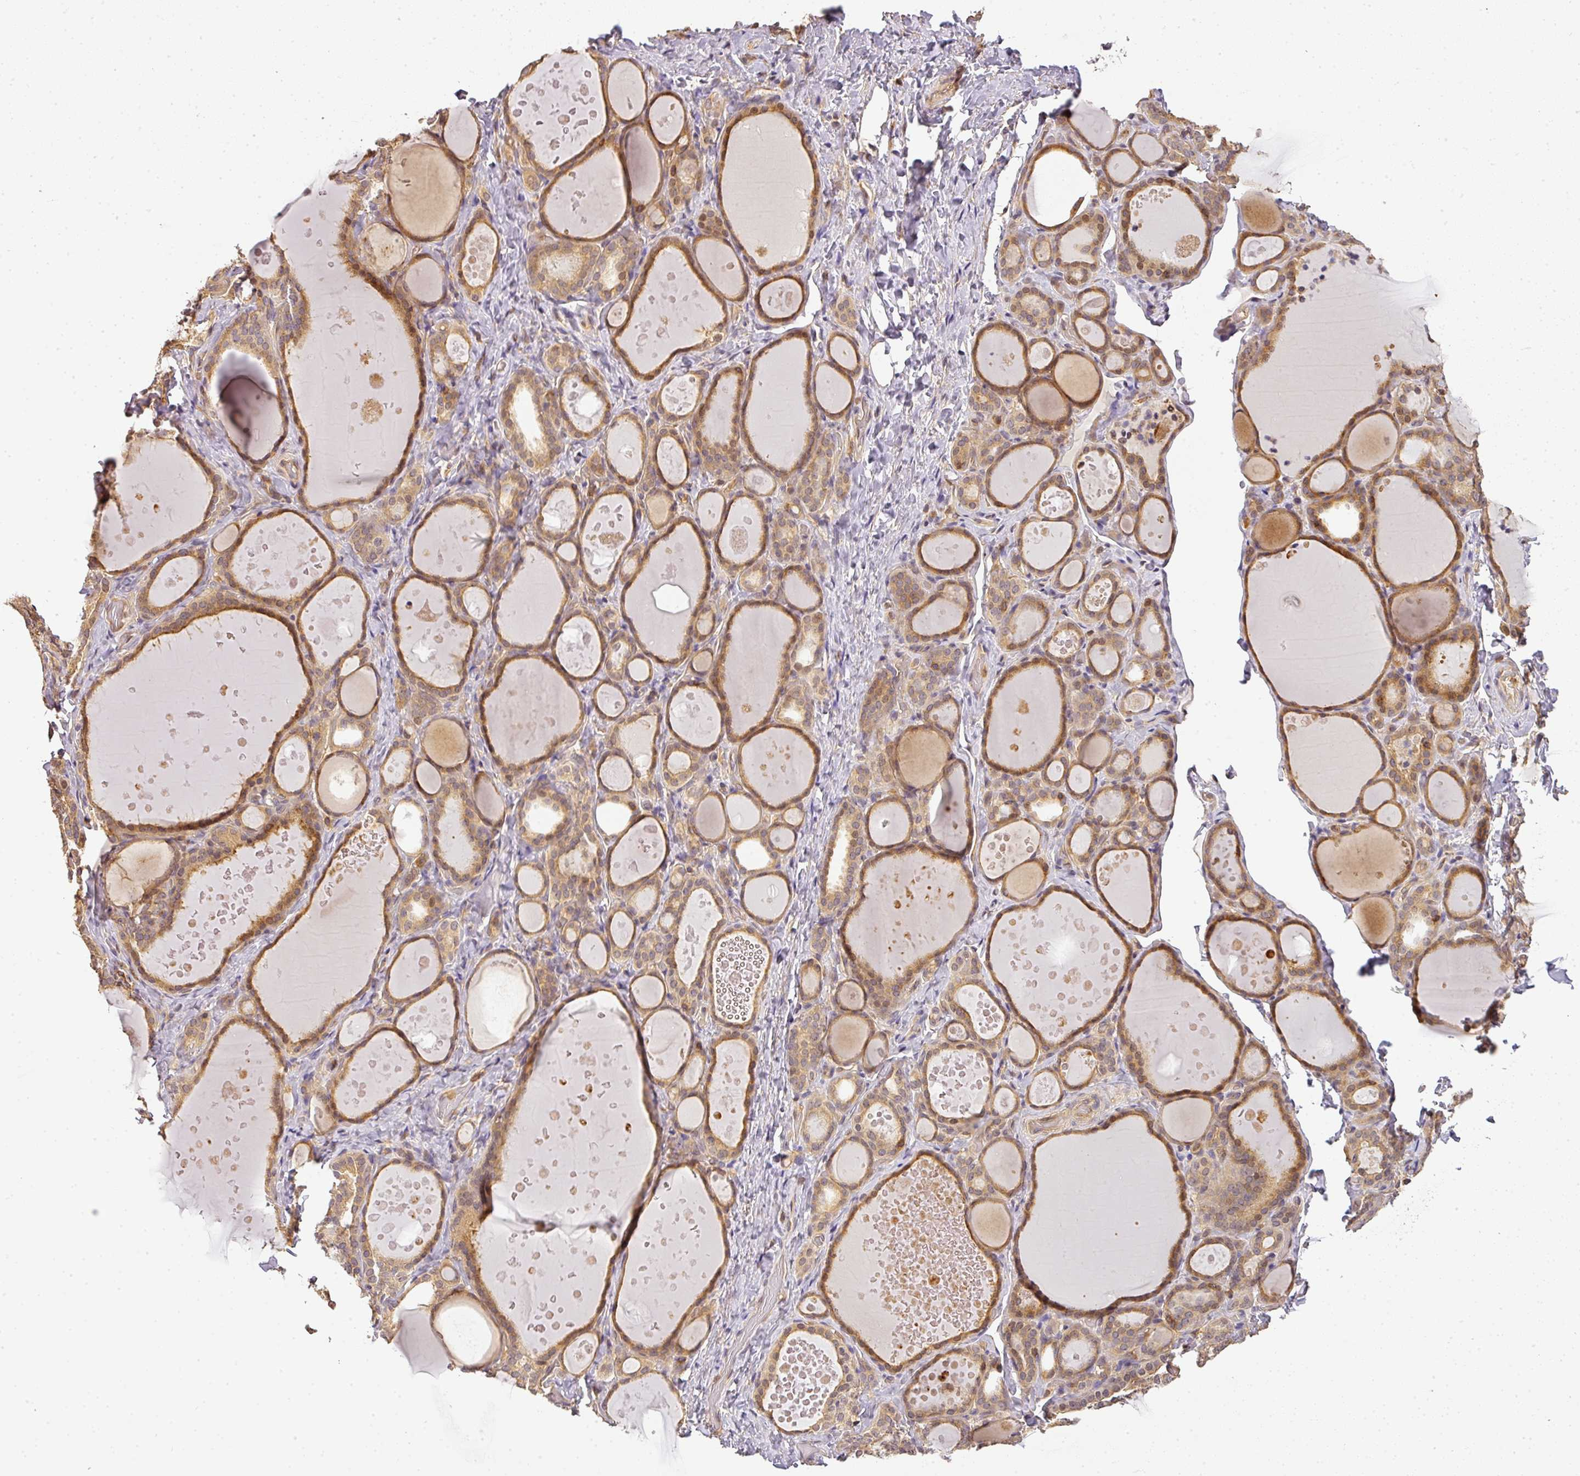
{"staining": {"intensity": "moderate", "quantity": ">75%", "location": "cytoplasmic/membranous"}, "tissue": "thyroid gland", "cell_type": "Glandular cells", "image_type": "normal", "snomed": [{"axis": "morphology", "description": "Normal tissue, NOS"}, {"axis": "topography", "description": "Thyroid gland"}], "caption": "The immunohistochemical stain highlights moderate cytoplasmic/membranous positivity in glandular cells of benign thyroid gland.", "gene": "TCL1B", "patient": {"sex": "female", "age": 46}}